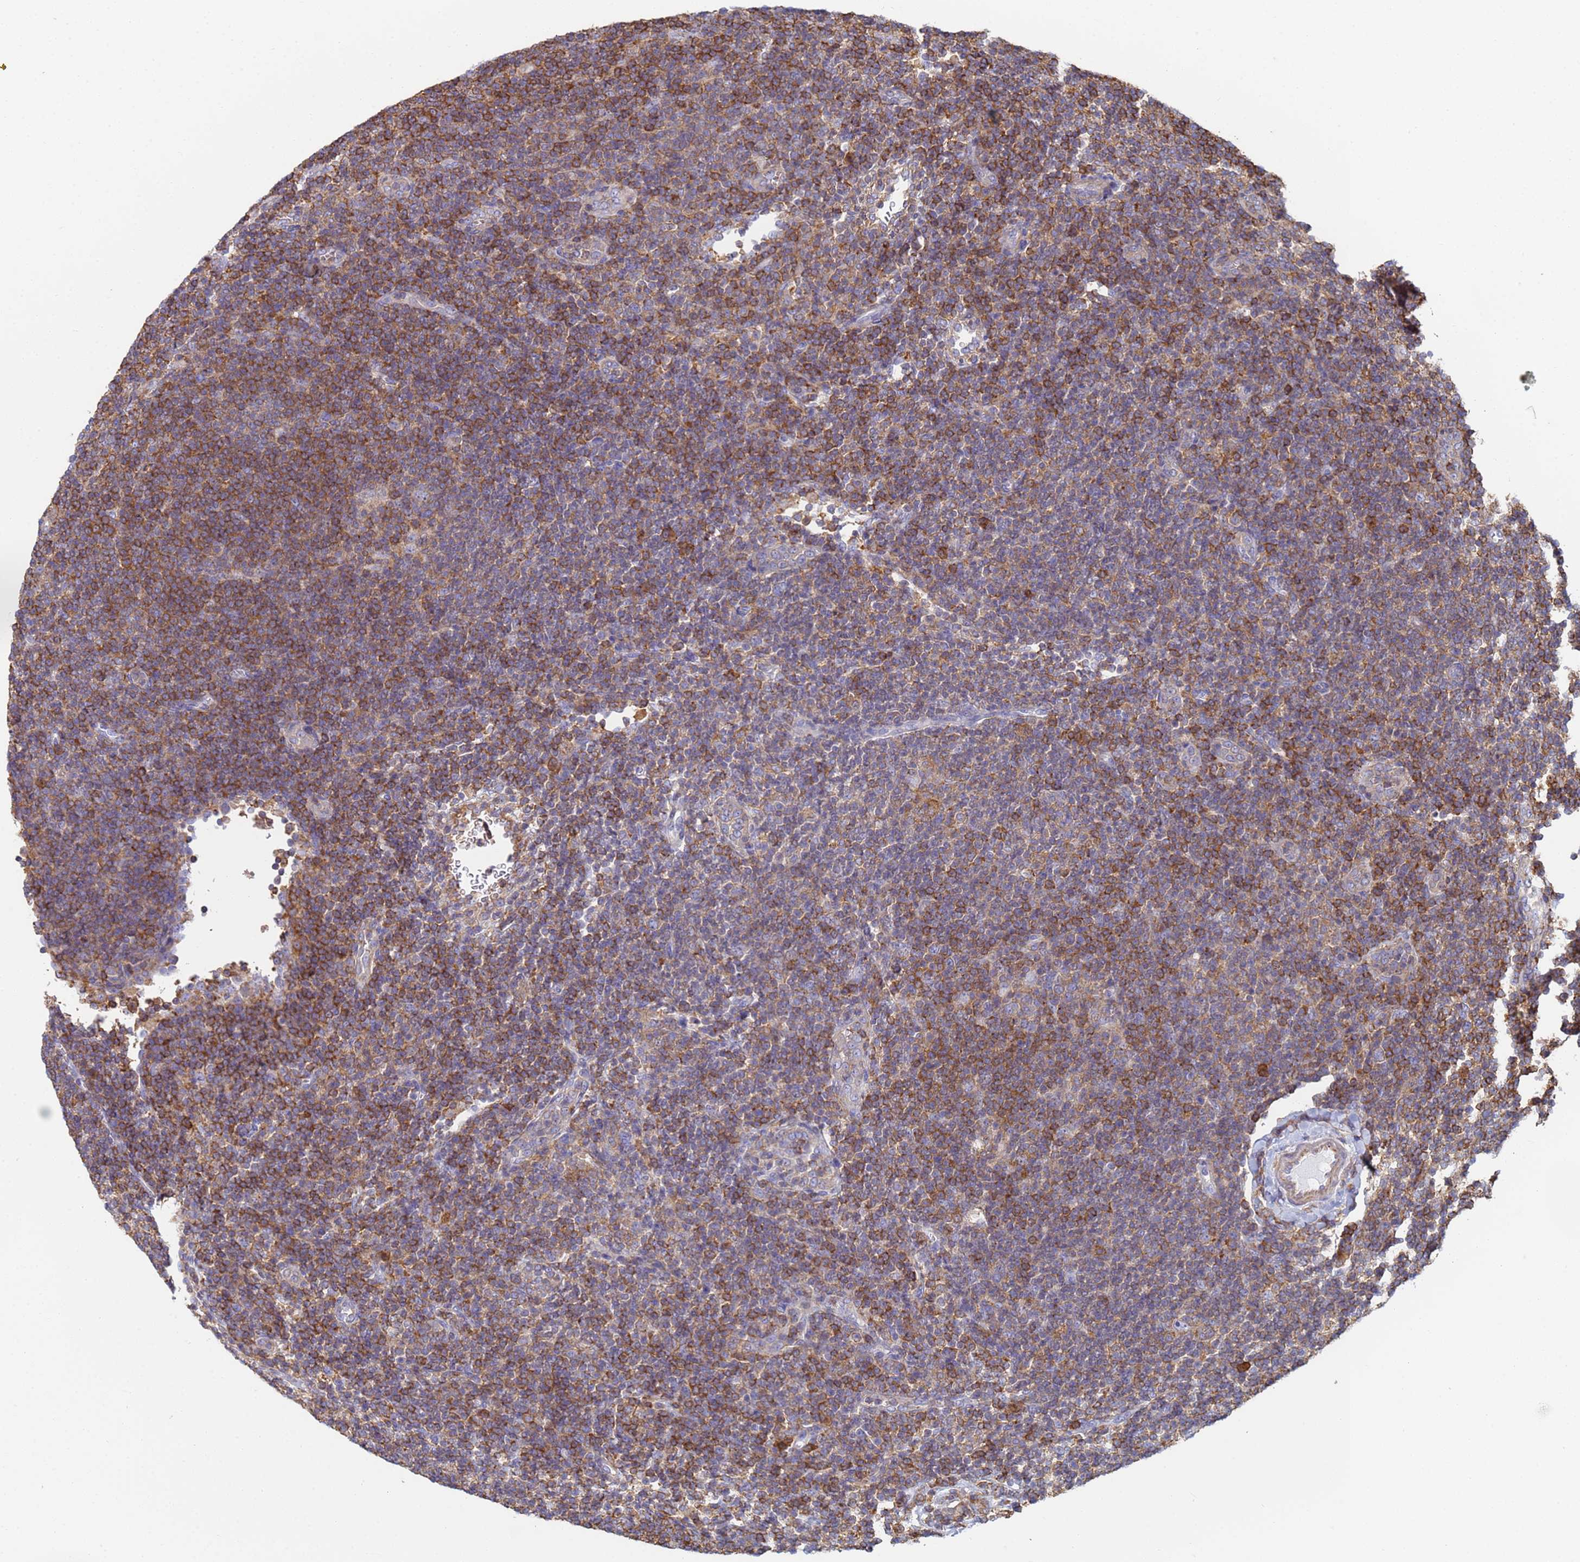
{"staining": {"intensity": "weak", "quantity": "25%-75%", "location": "cytoplasmic/membranous"}, "tissue": "lymphoma", "cell_type": "Tumor cells", "image_type": "cancer", "snomed": [{"axis": "morphology", "description": "Hodgkin's disease, NOS"}, {"axis": "topography", "description": "Lymph node"}], "caption": "Lymphoma stained for a protein demonstrates weak cytoplasmic/membranous positivity in tumor cells.", "gene": "ZNG1B", "patient": {"sex": "female", "age": 57}}